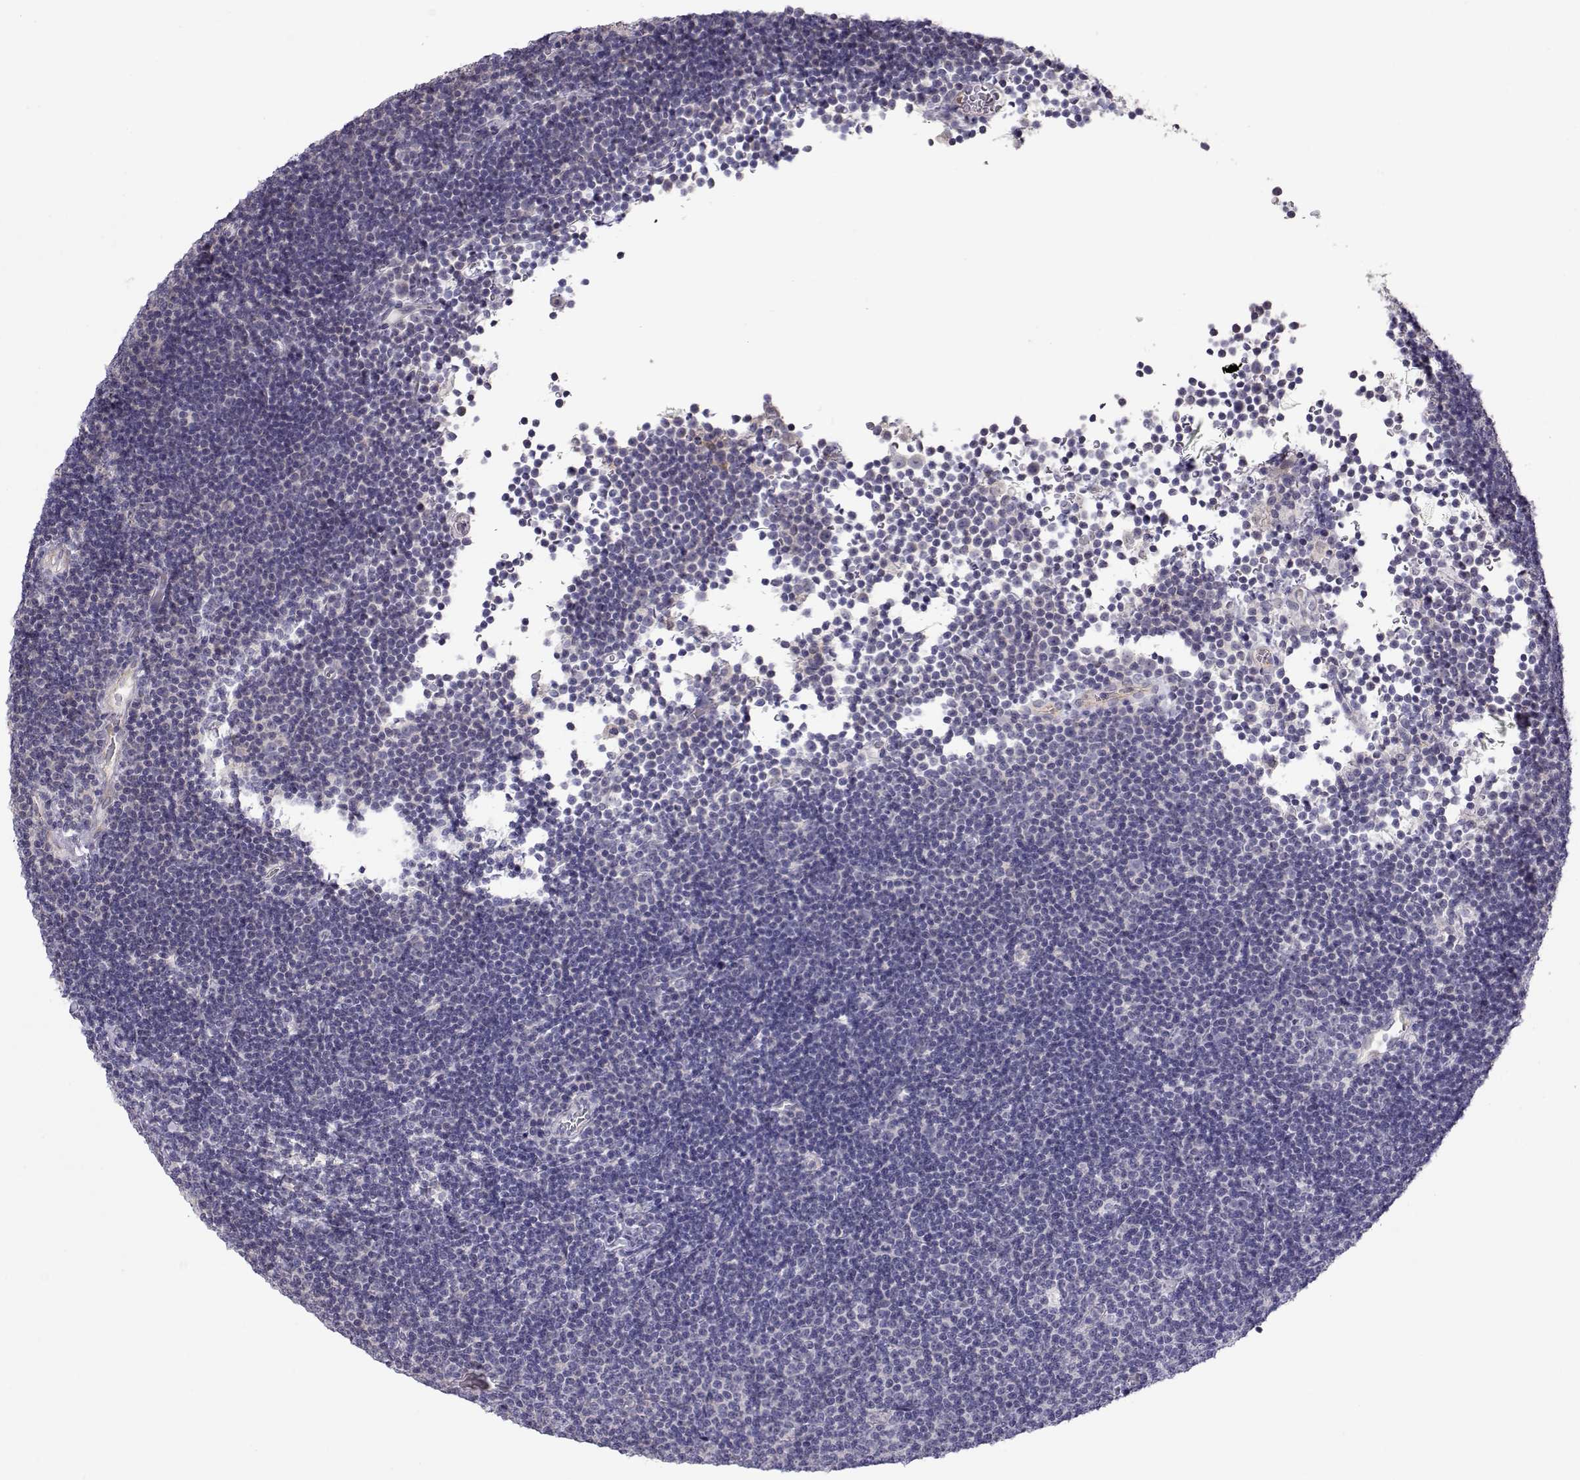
{"staining": {"intensity": "negative", "quantity": "none", "location": "none"}, "tissue": "lymphoma", "cell_type": "Tumor cells", "image_type": "cancer", "snomed": [{"axis": "morphology", "description": "Malignant lymphoma, non-Hodgkin's type, Low grade"}, {"axis": "topography", "description": "Brain"}], "caption": "Lymphoma was stained to show a protein in brown. There is no significant staining in tumor cells.", "gene": "NCAM2", "patient": {"sex": "female", "age": 66}}